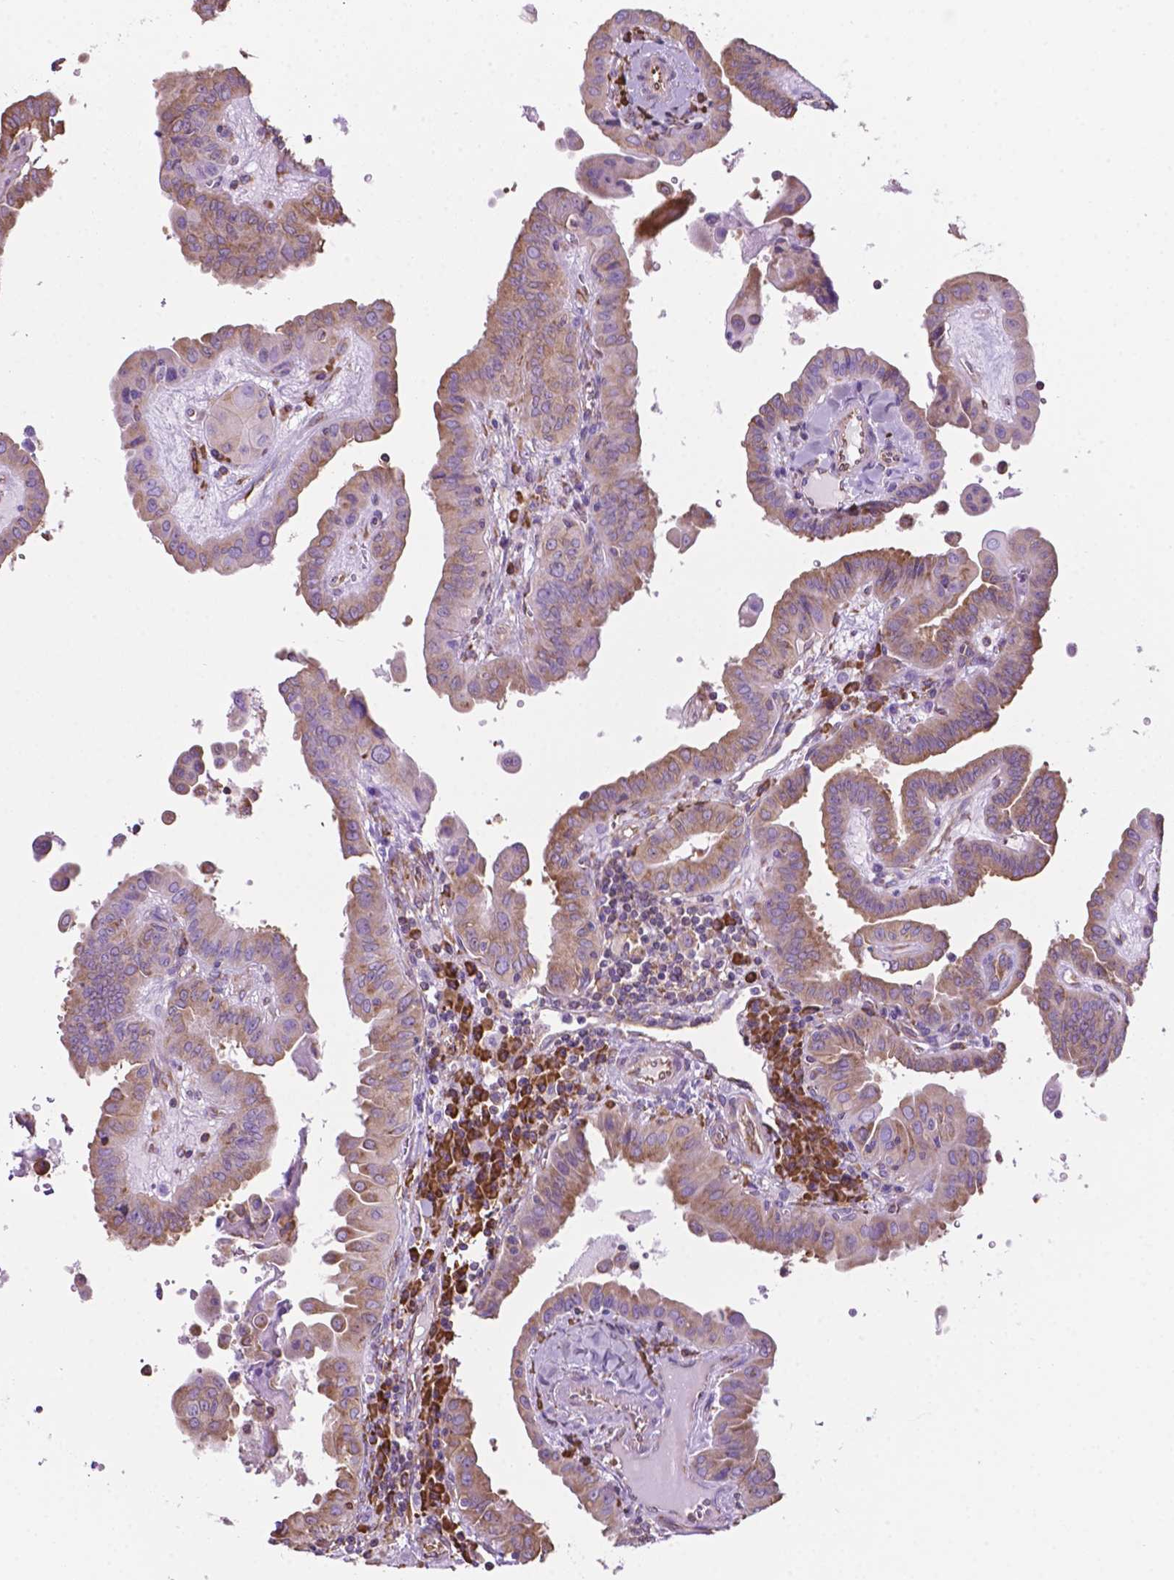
{"staining": {"intensity": "weak", "quantity": ">75%", "location": "cytoplasmic/membranous"}, "tissue": "thyroid cancer", "cell_type": "Tumor cells", "image_type": "cancer", "snomed": [{"axis": "morphology", "description": "Papillary adenocarcinoma, NOS"}, {"axis": "topography", "description": "Thyroid gland"}], "caption": "This photomicrograph exhibits IHC staining of thyroid cancer (papillary adenocarcinoma), with low weak cytoplasmic/membranous positivity in about >75% of tumor cells.", "gene": "RPL29", "patient": {"sex": "female", "age": 37}}